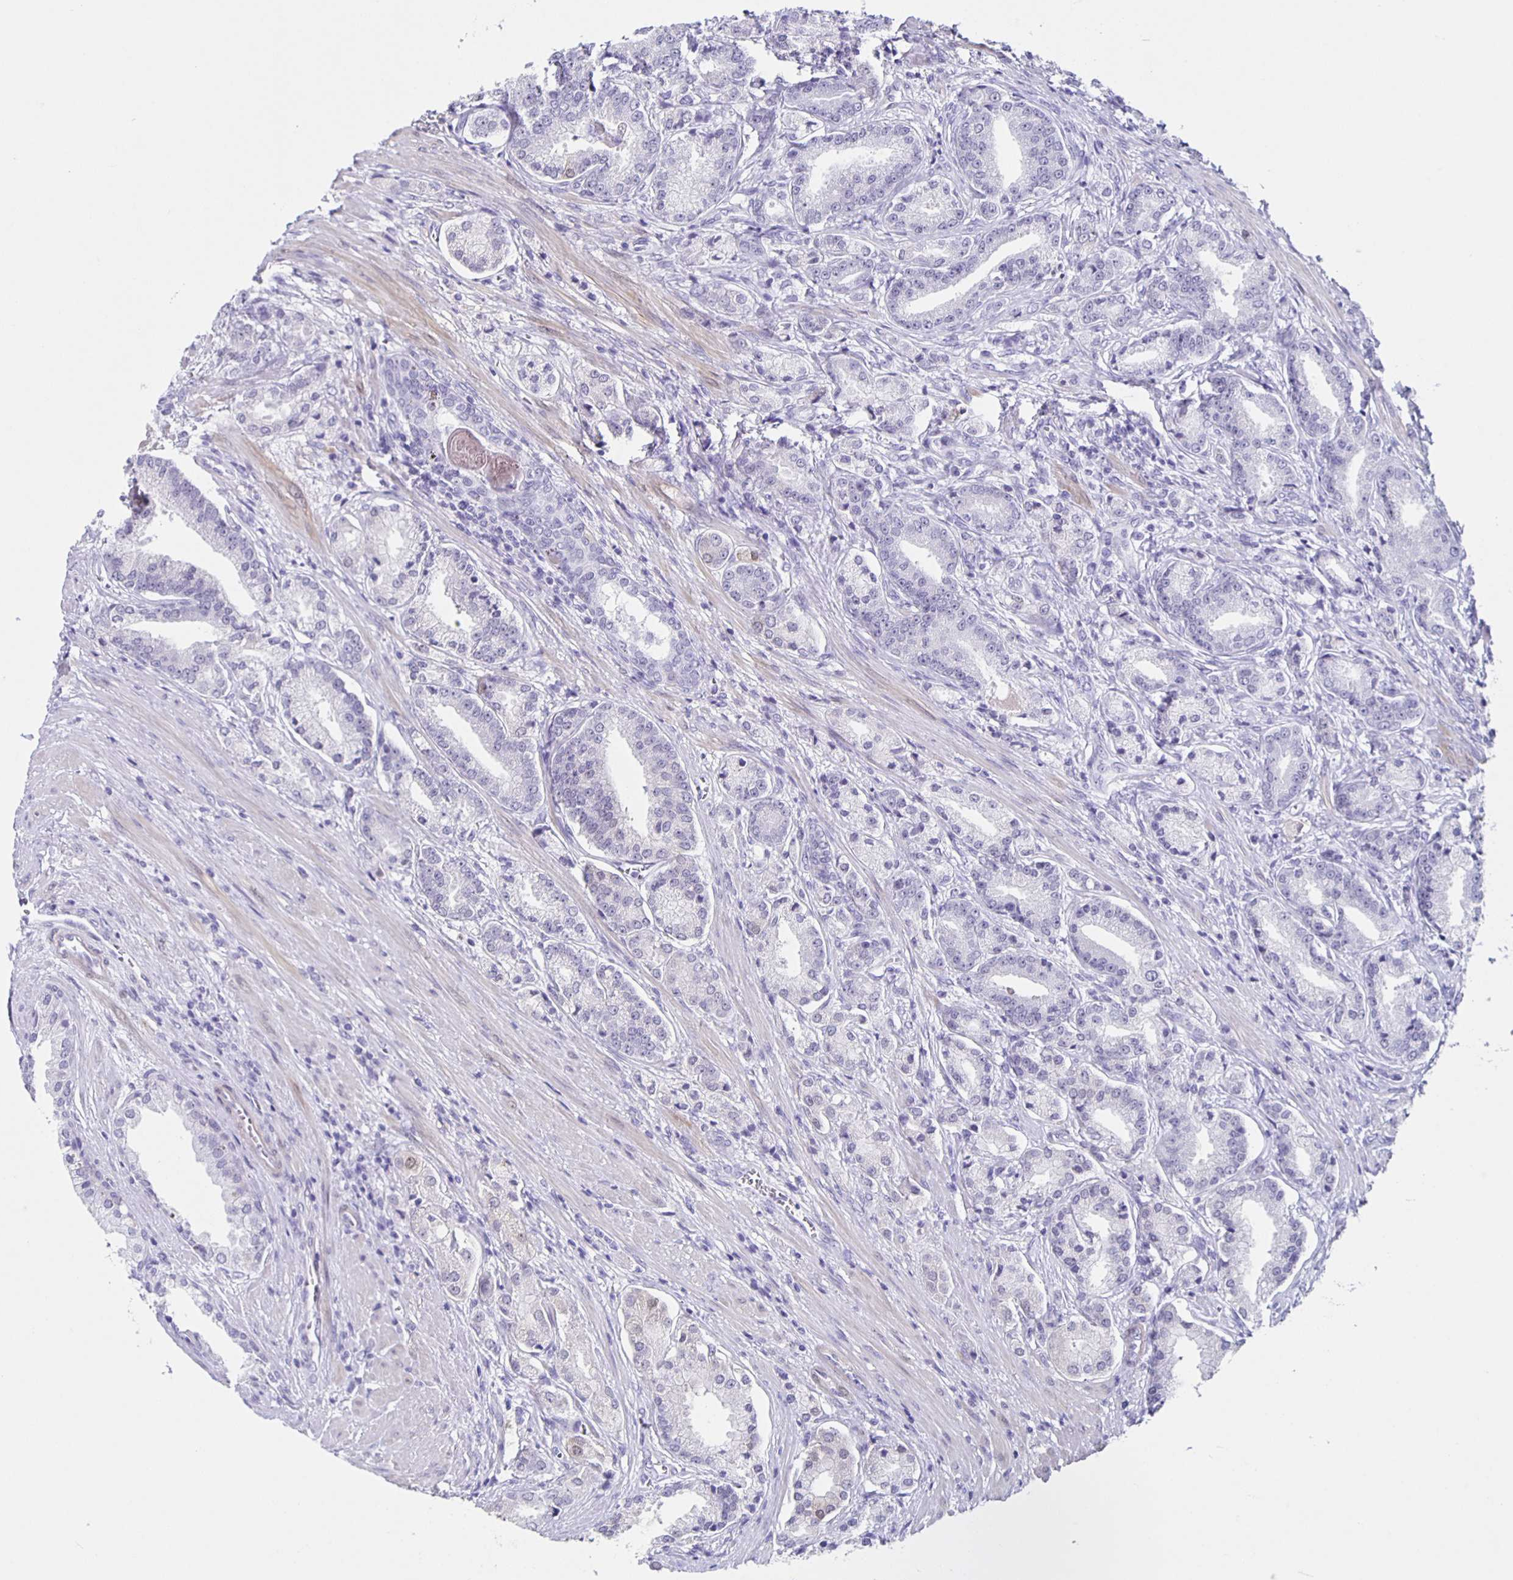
{"staining": {"intensity": "negative", "quantity": "none", "location": "none"}, "tissue": "prostate cancer", "cell_type": "Tumor cells", "image_type": "cancer", "snomed": [{"axis": "morphology", "description": "Adenocarcinoma, High grade"}, {"axis": "topography", "description": "Prostate and seminal vesicle, NOS"}], "caption": "Immunohistochemistry (IHC) histopathology image of human prostate cancer (adenocarcinoma (high-grade)) stained for a protein (brown), which reveals no expression in tumor cells. The staining is performed using DAB (3,3'-diaminobenzidine) brown chromogen with nuclei counter-stained in using hematoxylin.", "gene": "TPPP", "patient": {"sex": "male", "age": 61}}